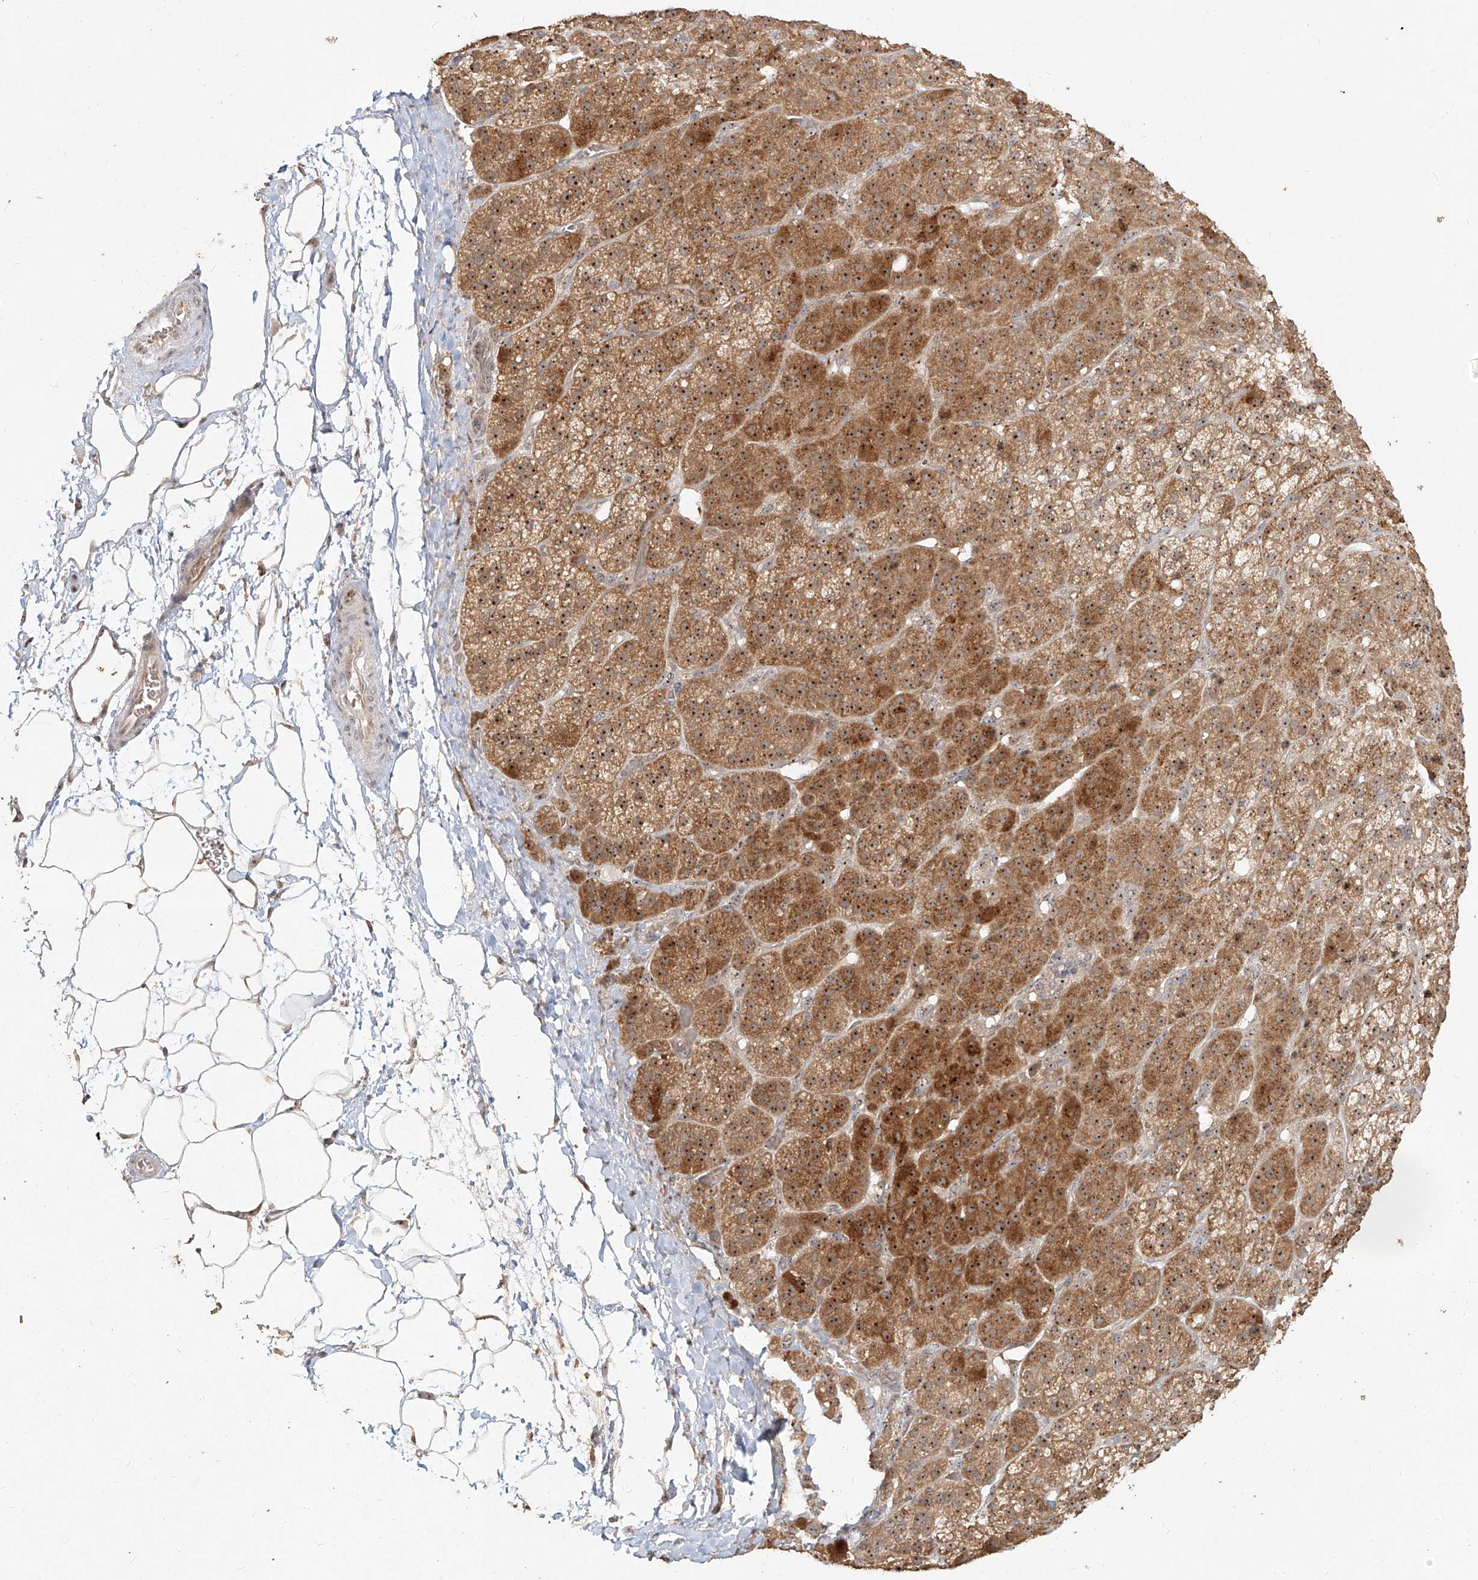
{"staining": {"intensity": "strong", "quantity": ">75%", "location": "cytoplasmic/membranous,nuclear"}, "tissue": "adrenal gland", "cell_type": "Glandular cells", "image_type": "normal", "snomed": [{"axis": "morphology", "description": "Normal tissue, NOS"}, {"axis": "topography", "description": "Adrenal gland"}], "caption": "Strong cytoplasmic/membranous,nuclear positivity for a protein is appreciated in approximately >75% of glandular cells of benign adrenal gland using immunohistochemistry (IHC).", "gene": "BYSL", "patient": {"sex": "female", "age": 57}}